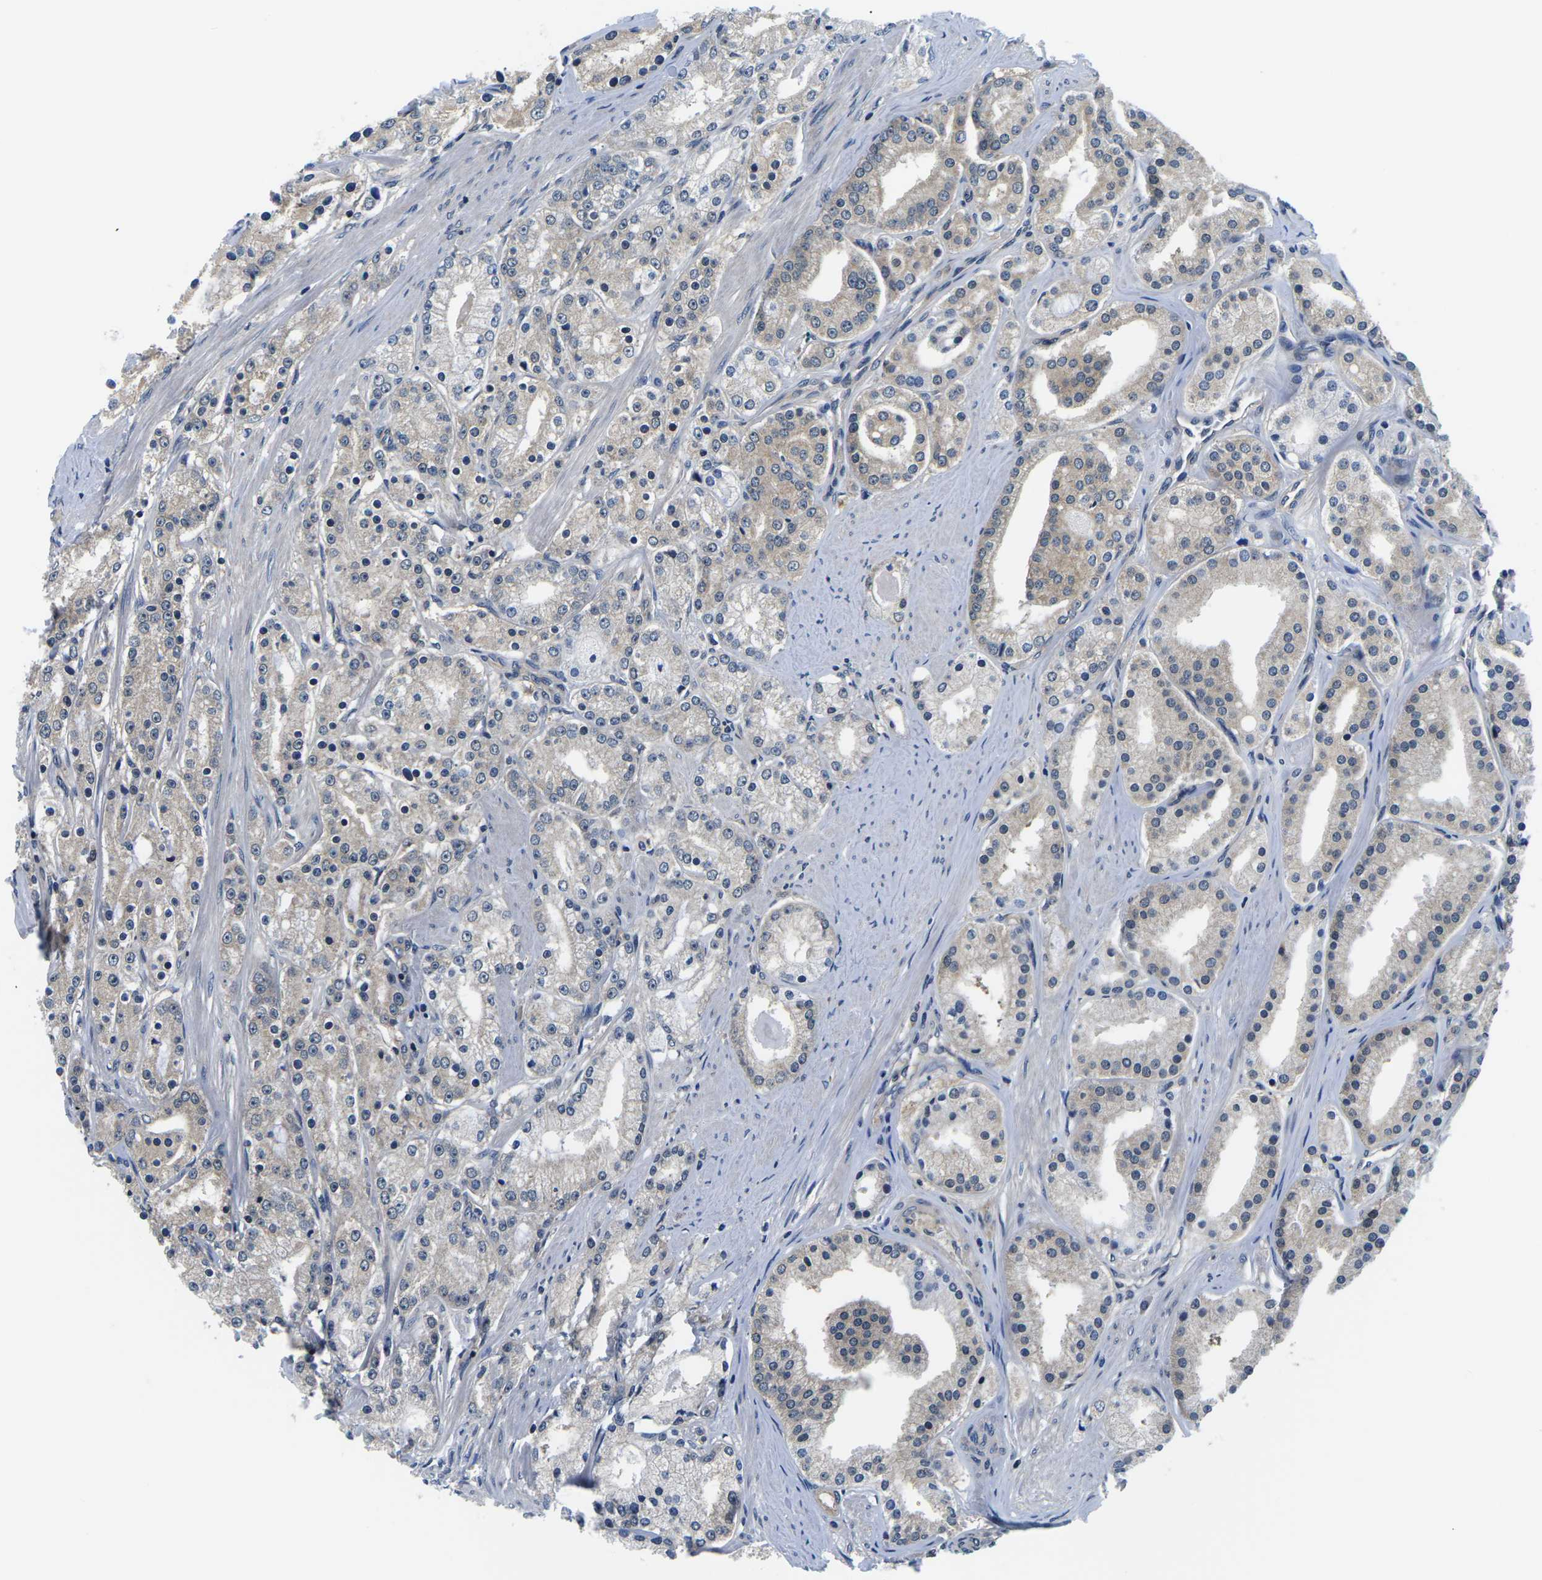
{"staining": {"intensity": "weak", "quantity": "<25%", "location": "cytoplasmic/membranous"}, "tissue": "prostate cancer", "cell_type": "Tumor cells", "image_type": "cancer", "snomed": [{"axis": "morphology", "description": "Adenocarcinoma, Low grade"}, {"axis": "topography", "description": "Prostate"}], "caption": "There is no significant positivity in tumor cells of prostate low-grade adenocarcinoma.", "gene": "GSK3B", "patient": {"sex": "male", "age": 63}}